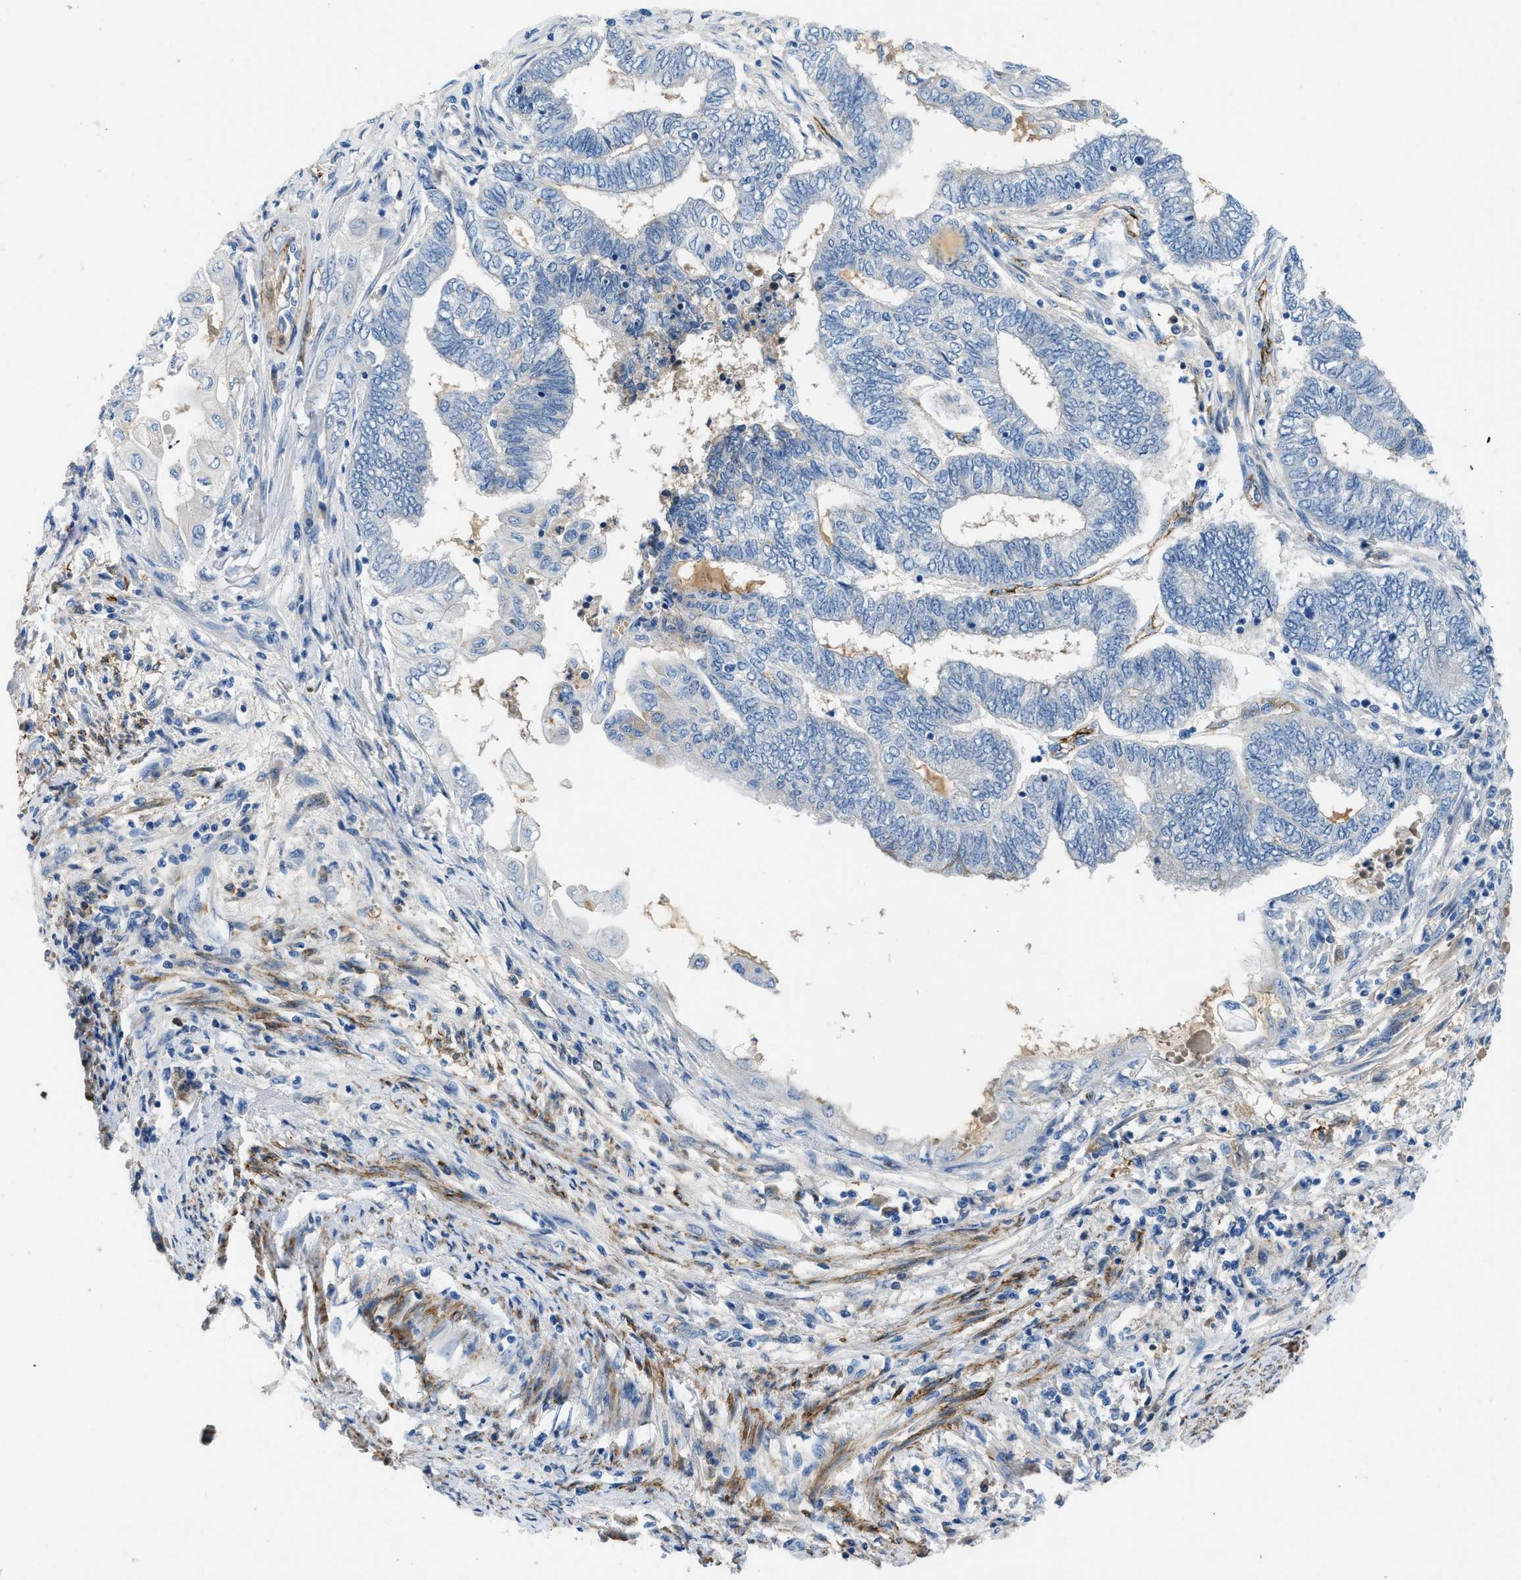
{"staining": {"intensity": "negative", "quantity": "none", "location": "none"}, "tissue": "endometrial cancer", "cell_type": "Tumor cells", "image_type": "cancer", "snomed": [{"axis": "morphology", "description": "Adenocarcinoma, NOS"}, {"axis": "topography", "description": "Uterus"}, {"axis": "topography", "description": "Endometrium"}], "caption": "Tumor cells are negative for protein expression in human endometrial cancer. (Brightfield microscopy of DAB (3,3'-diaminobenzidine) IHC at high magnification).", "gene": "SPEG", "patient": {"sex": "female", "age": 70}}